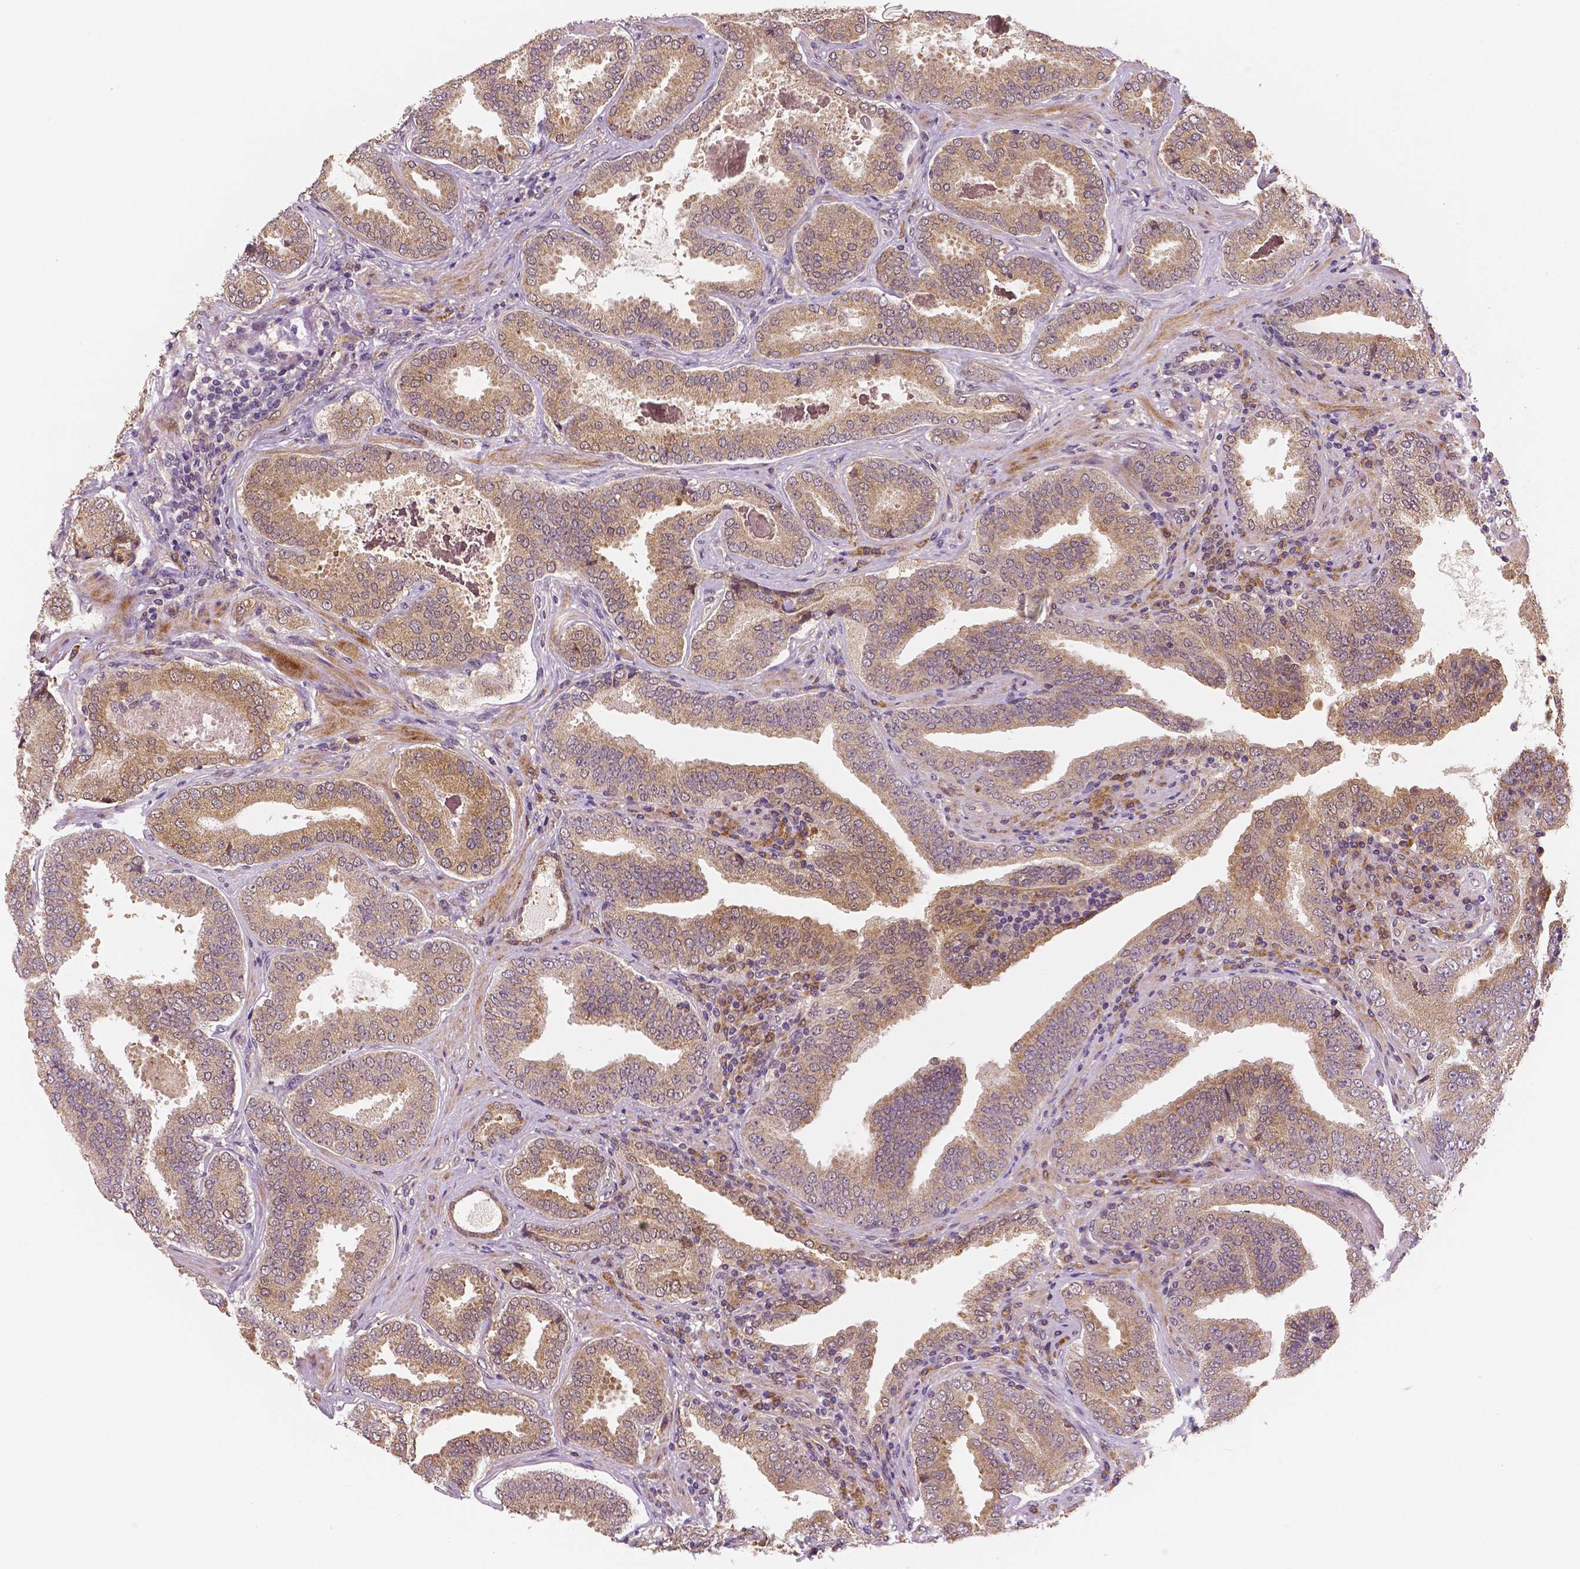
{"staining": {"intensity": "weak", "quantity": ">75%", "location": "cytoplasmic/membranous,nuclear"}, "tissue": "prostate cancer", "cell_type": "Tumor cells", "image_type": "cancer", "snomed": [{"axis": "morphology", "description": "Adenocarcinoma, NOS"}, {"axis": "topography", "description": "Prostate"}], "caption": "Immunohistochemistry (DAB (3,3'-diaminobenzidine)) staining of human prostate cancer reveals weak cytoplasmic/membranous and nuclear protein staining in approximately >75% of tumor cells.", "gene": "STAT3", "patient": {"sex": "male", "age": 64}}